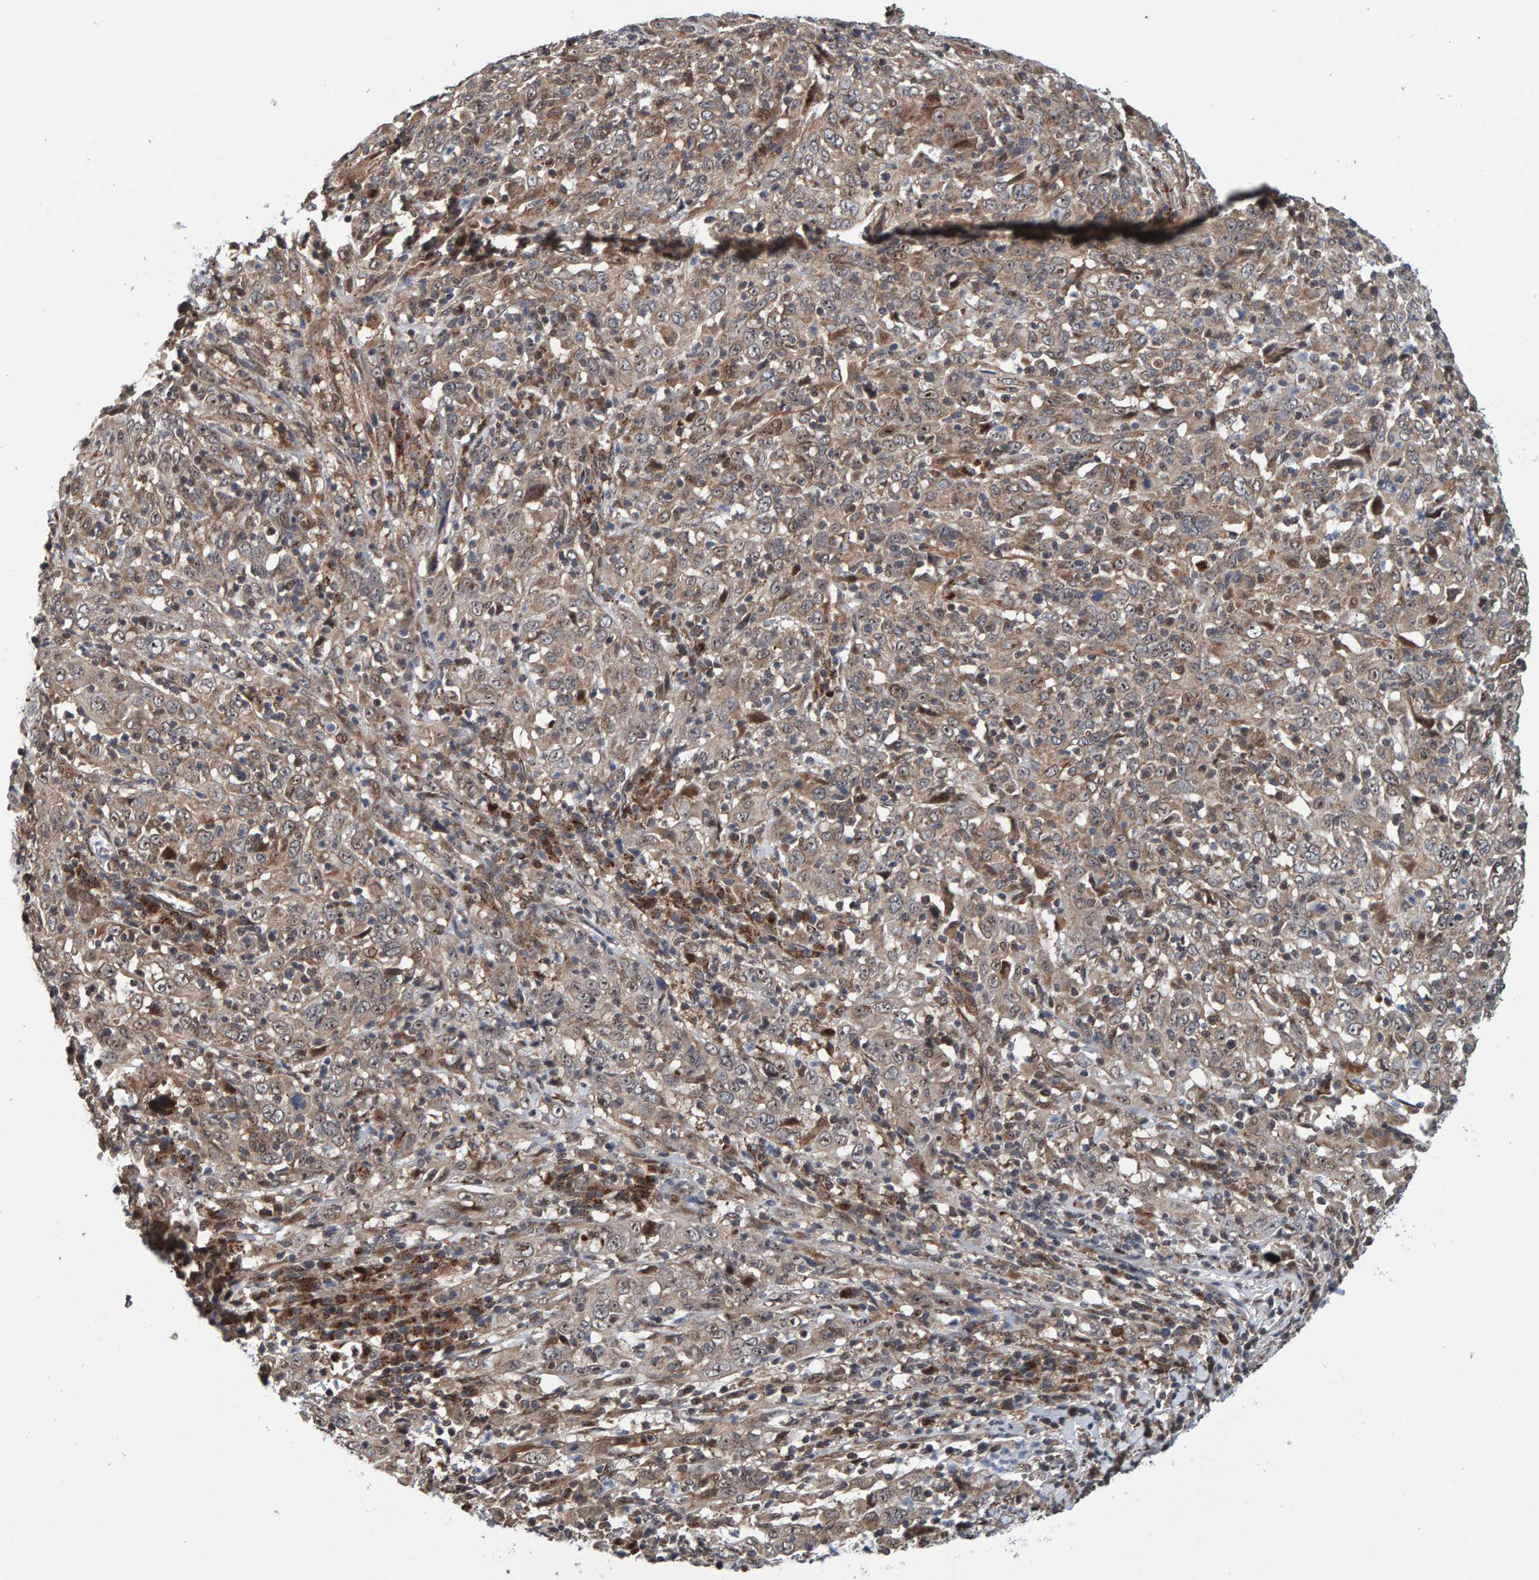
{"staining": {"intensity": "weak", "quantity": ">75%", "location": "cytoplasmic/membranous,nuclear"}, "tissue": "cervical cancer", "cell_type": "Tumor cells", "image_type": "cancer", "snomed": [{"axis": "morphology", "description": "Squamous cell carcinoma, NOS"}, {"axis": "topography", "description": "Cervix"}], "caption": "Immunohistochemistry (IHC) of human squamous cell carcinoma (cervical) demonstrates low levels of weak cytoplasmic/membranous and nuclear expression in about >75% of tumor cells. The staining is performed using DAB brown chromogen to label protein expression. The nuclei are counter-stained blue using hematoxylin.", "gene": "CCDC25", "patient": {"sex": "female", "age": 46}}